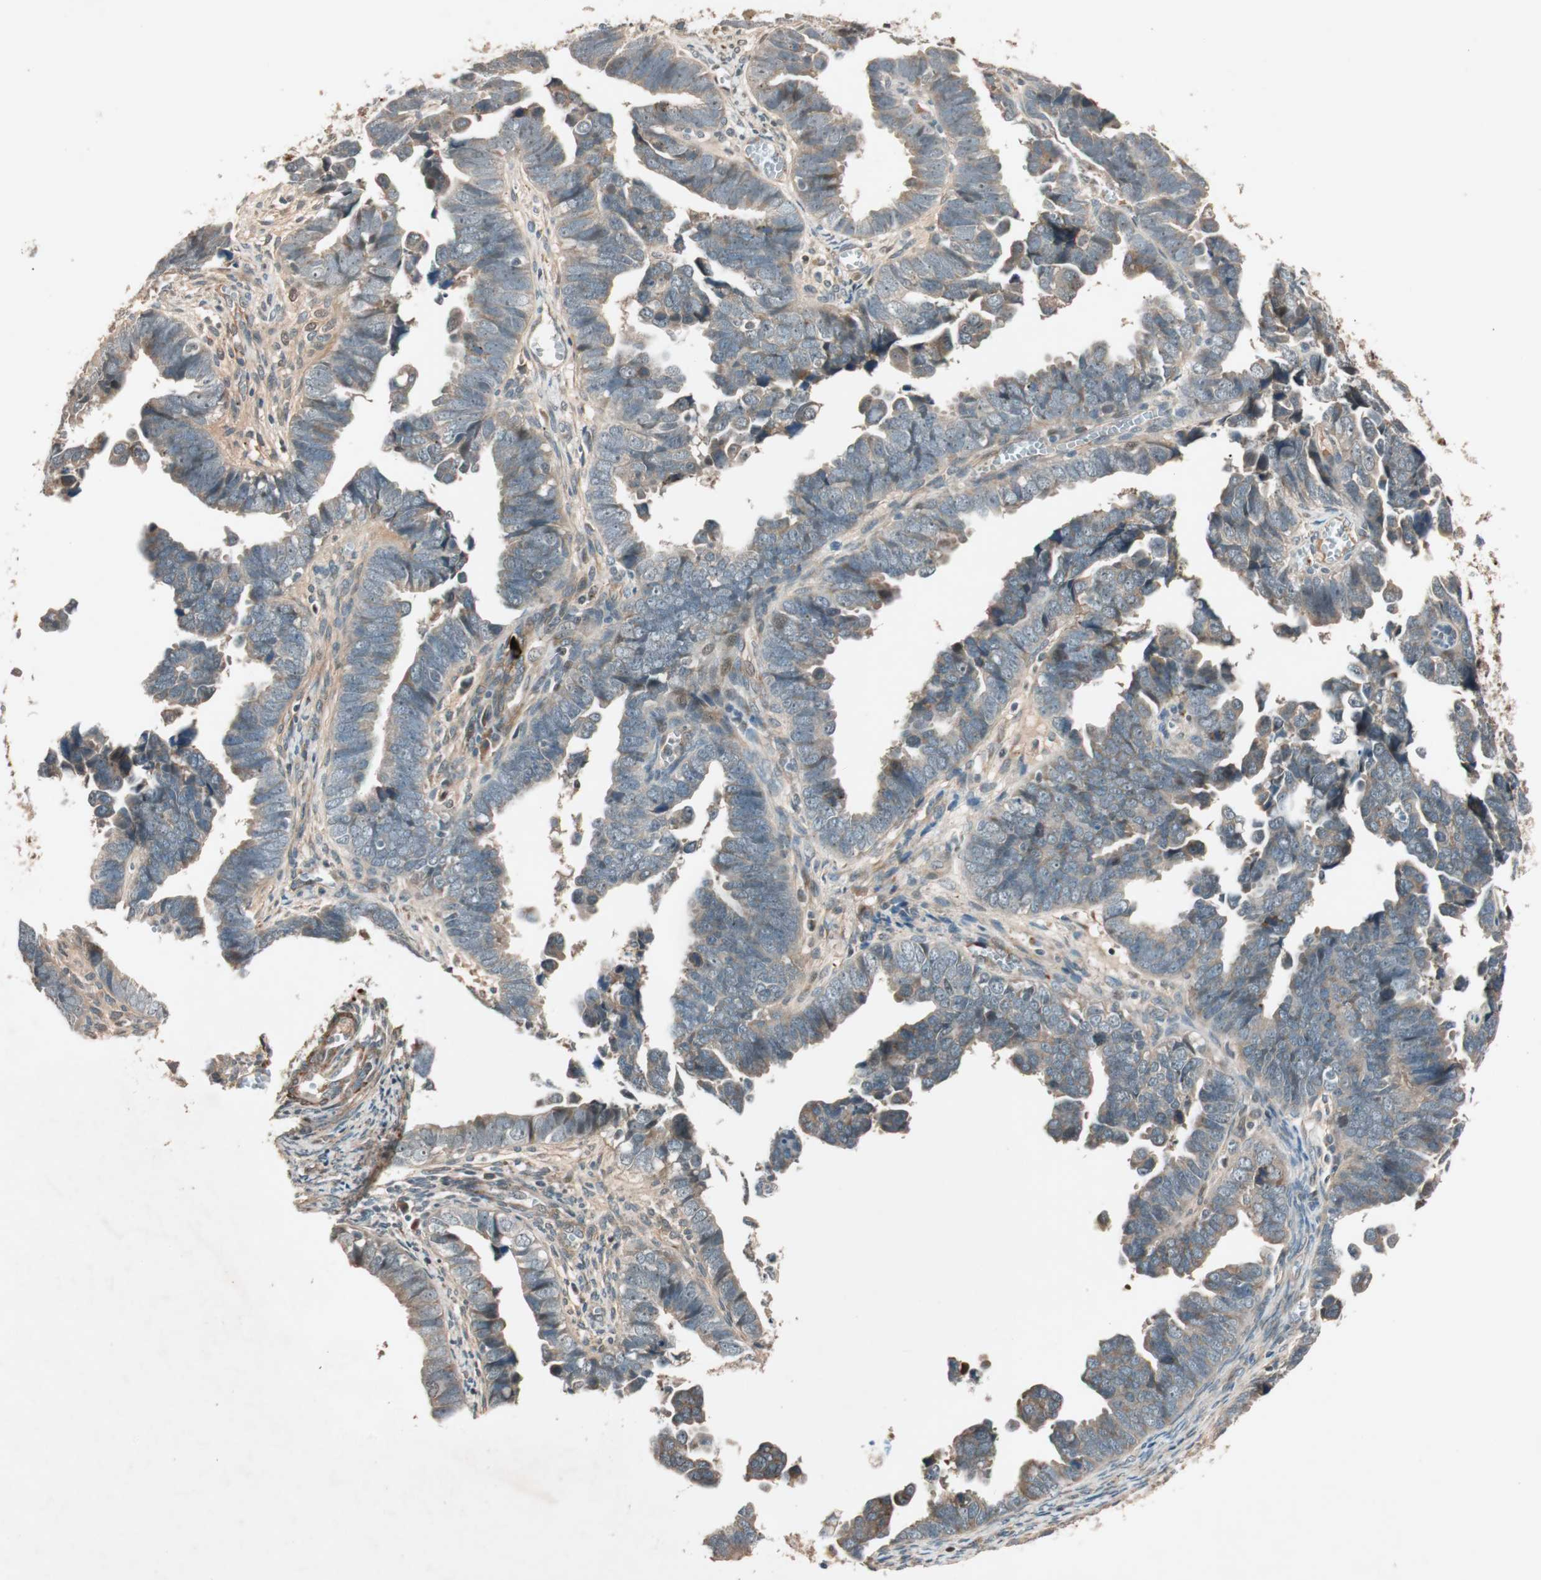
{"staining": {"intensity": "weak", "quantity": "25%-75%", "location": "cytoplasmic/membranous"}, "tissue": "endometrial cancer", "cell_type": "Tumor cells", "image_type": "cancer", "snomed": [{"axis": "morphology", "description": "Adenocarcinoma, NOS"}, {"axis": "topography", "description": "Endometrium"}], "caption": "This is an image of immunohistochemistry (IHC) staining of endometrial adenocarcinoma, which shows weak positivity in the cytoplasmic/membranous of tumor cells.", "gene": "EPHA6", "patient": {"sex": "female", "age": 75}}